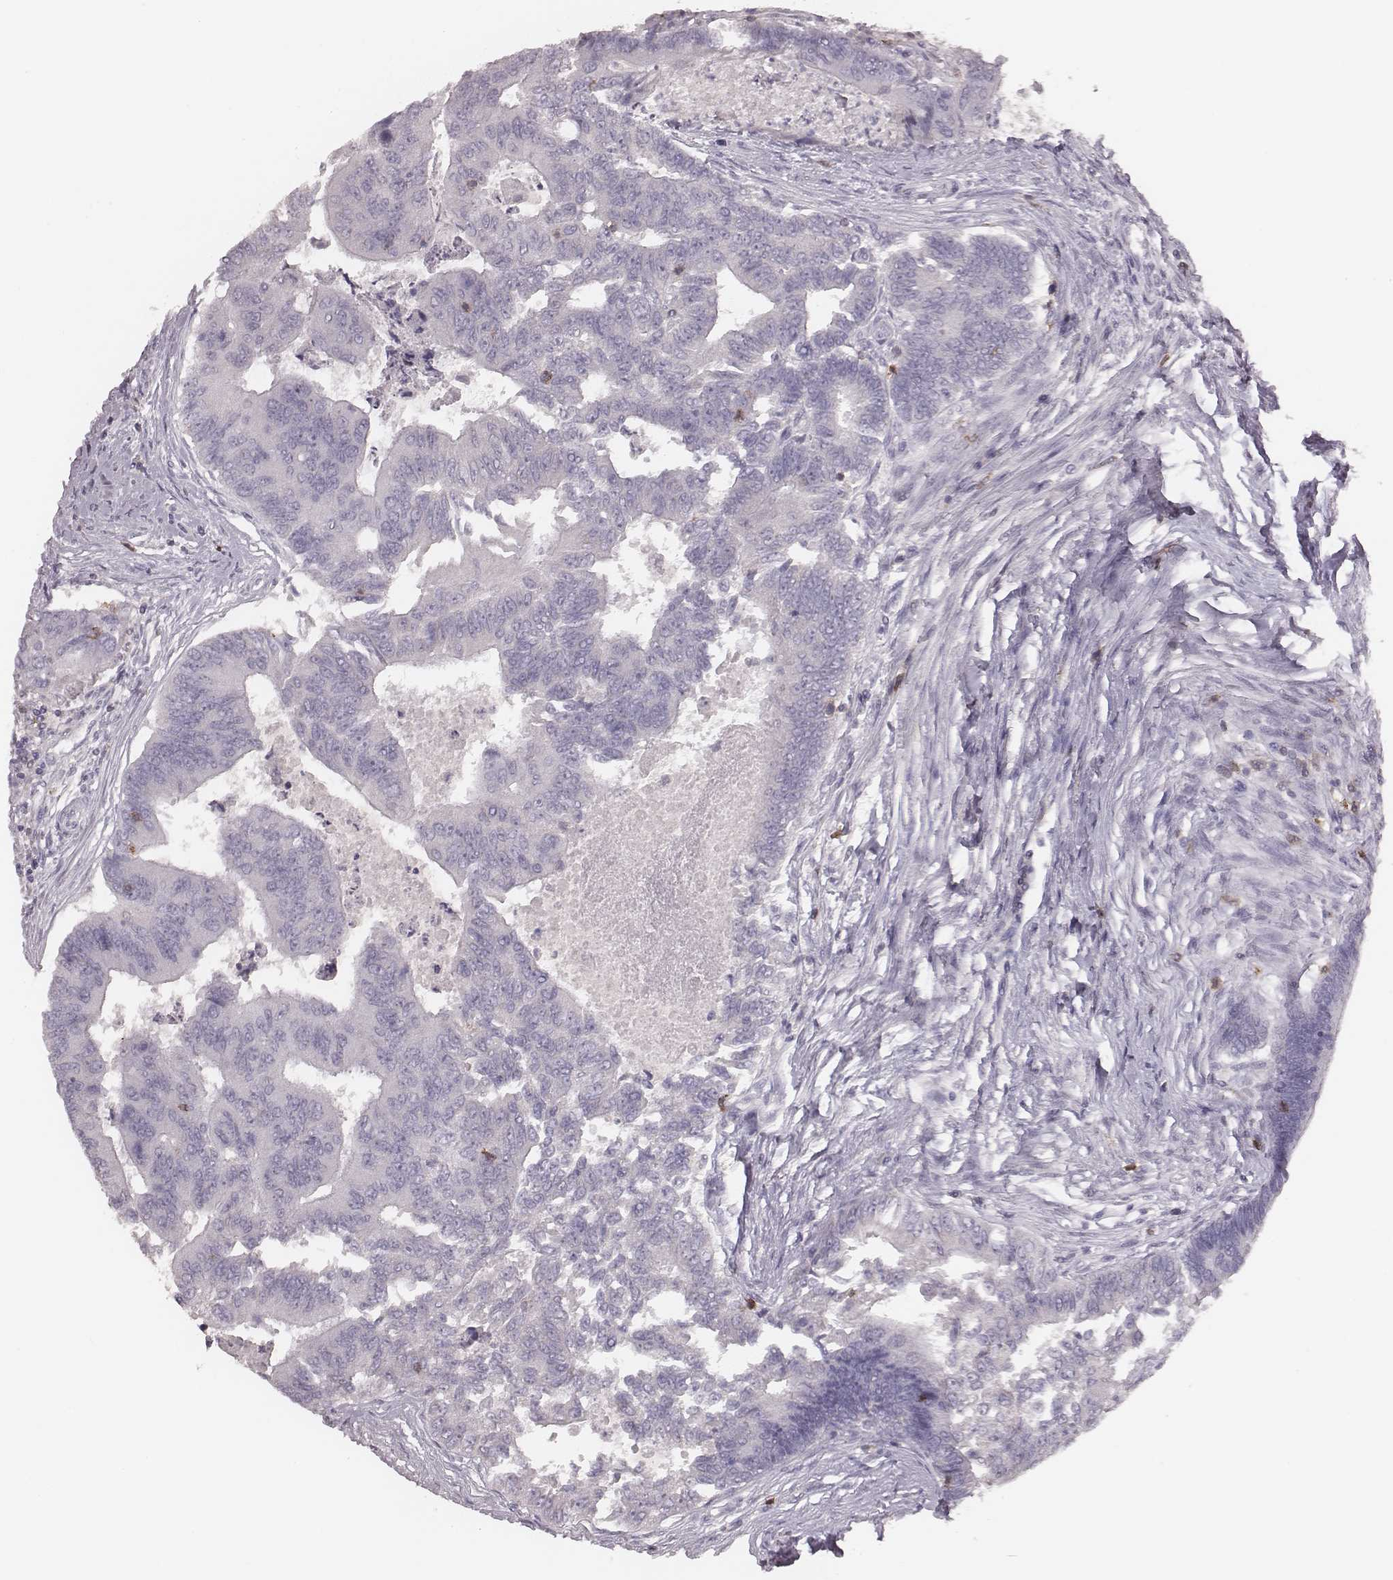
{"staining": {"intensity": "negative", "quantity": "none", "location": "none"}, "tissue": "colorectal cancer", "cell_type": "Tumor cells", "image_type": "cancer", "snomed": [{"axis": "morphology", "description": "Adenocarcinoma, NOS"}, {"axis": "topography", "description": "Colon"}], "caption": "DAB immunohistochemical staining of colorectal adenocarcinoma shows no significant expression in tumor cells.", "gene": "PDCD1", "patient": {"sex": "female", "age": 67}}